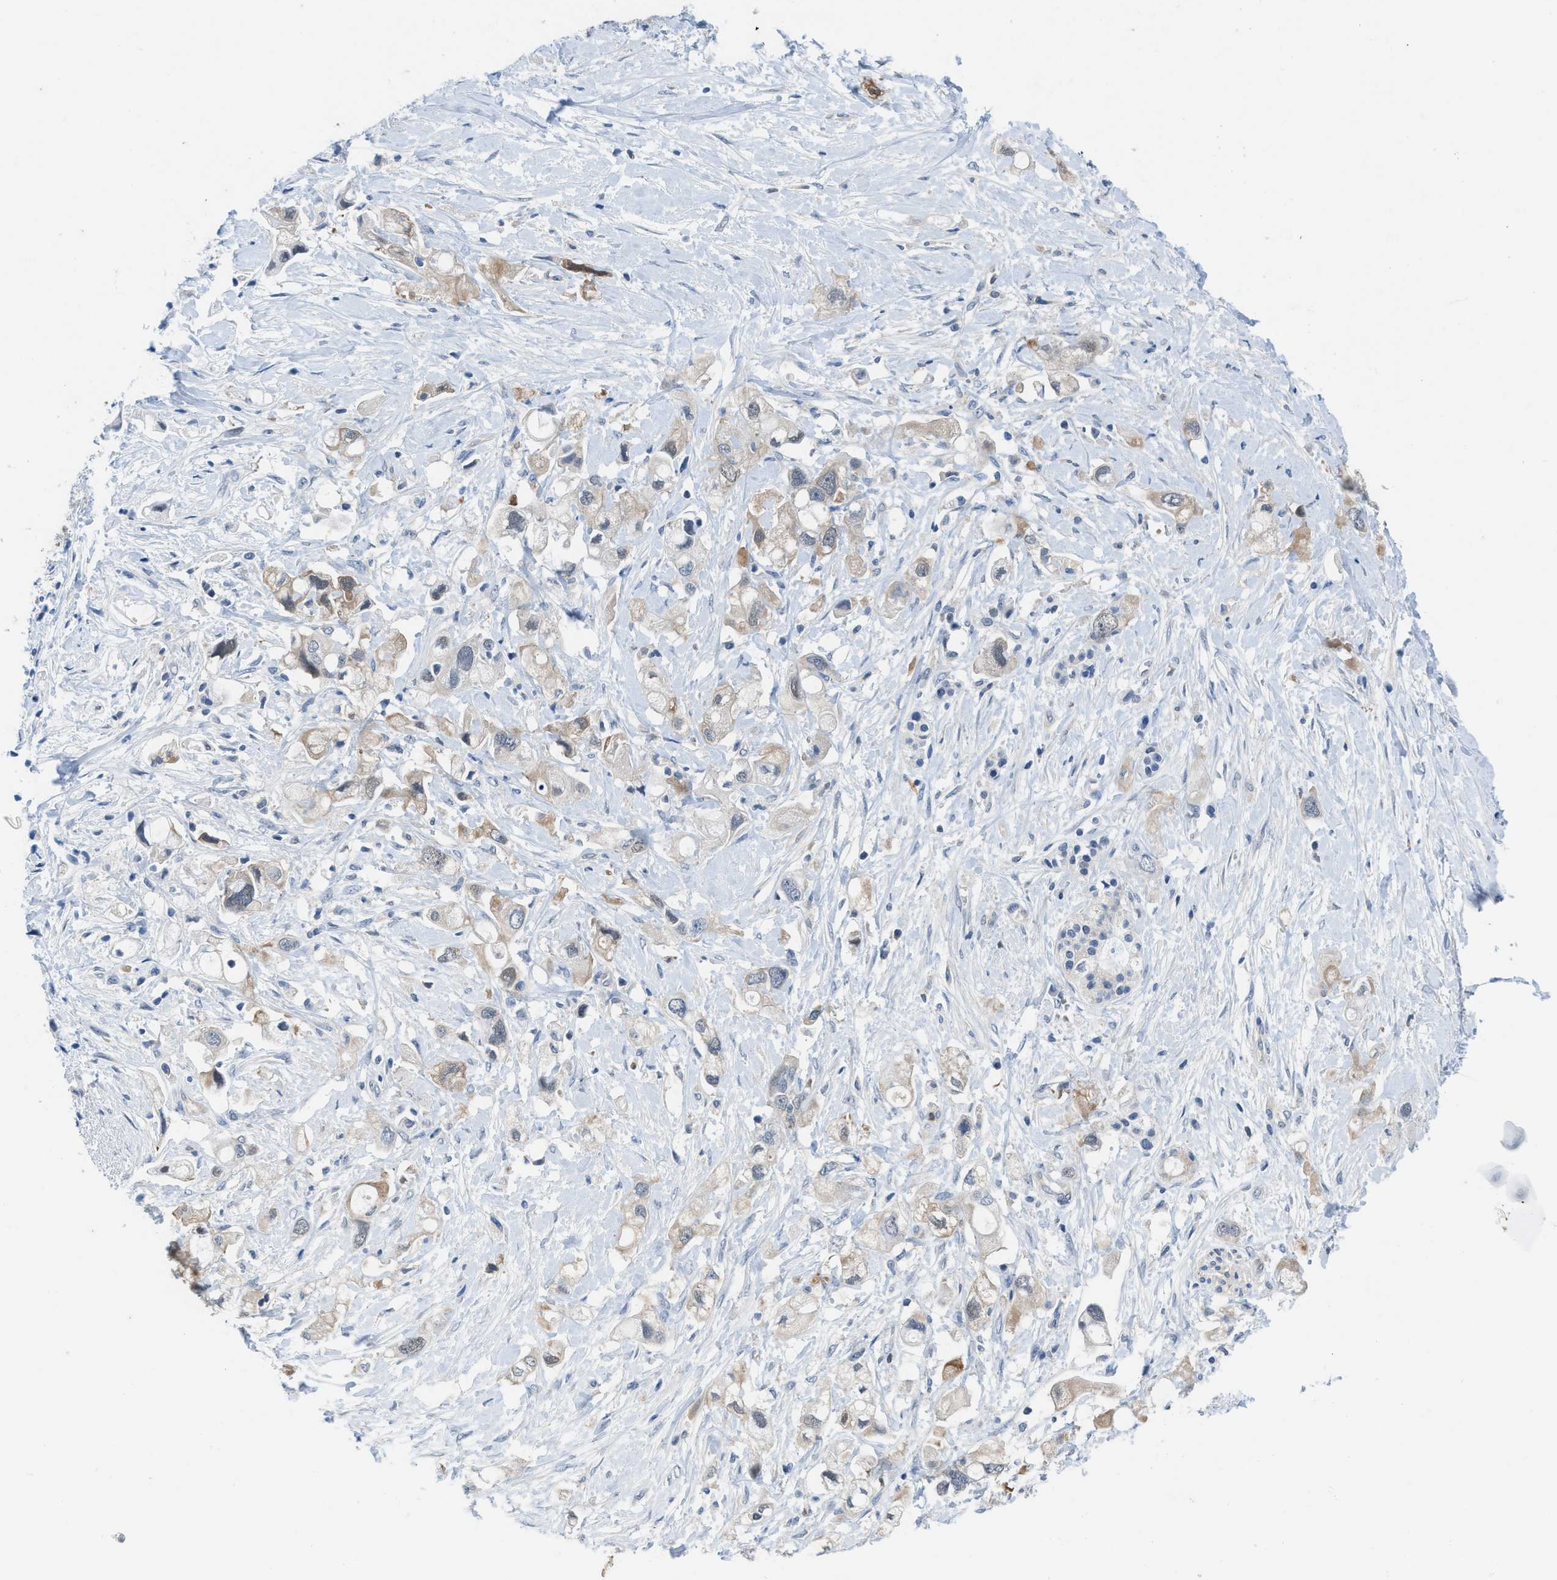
{"staining": {"intensity": "weak", "quantity": "<25%", "location": "cytoplasmic/membranous"}, "tissue": "pancreatic cancer", "cell_type": "Tumor cells", "image_type": "cancer", "snomed": [{"axis": "morphology", "description": "Adenocarcinoma, NOS"}, {"axis": "topography", "description": "Pancreas"}], "caption": "Tumor cells are negative for brown protein staining in pancreatic cancer.", "gene": "NUDT5", "patient": {"sex": "female", "age": 56}}